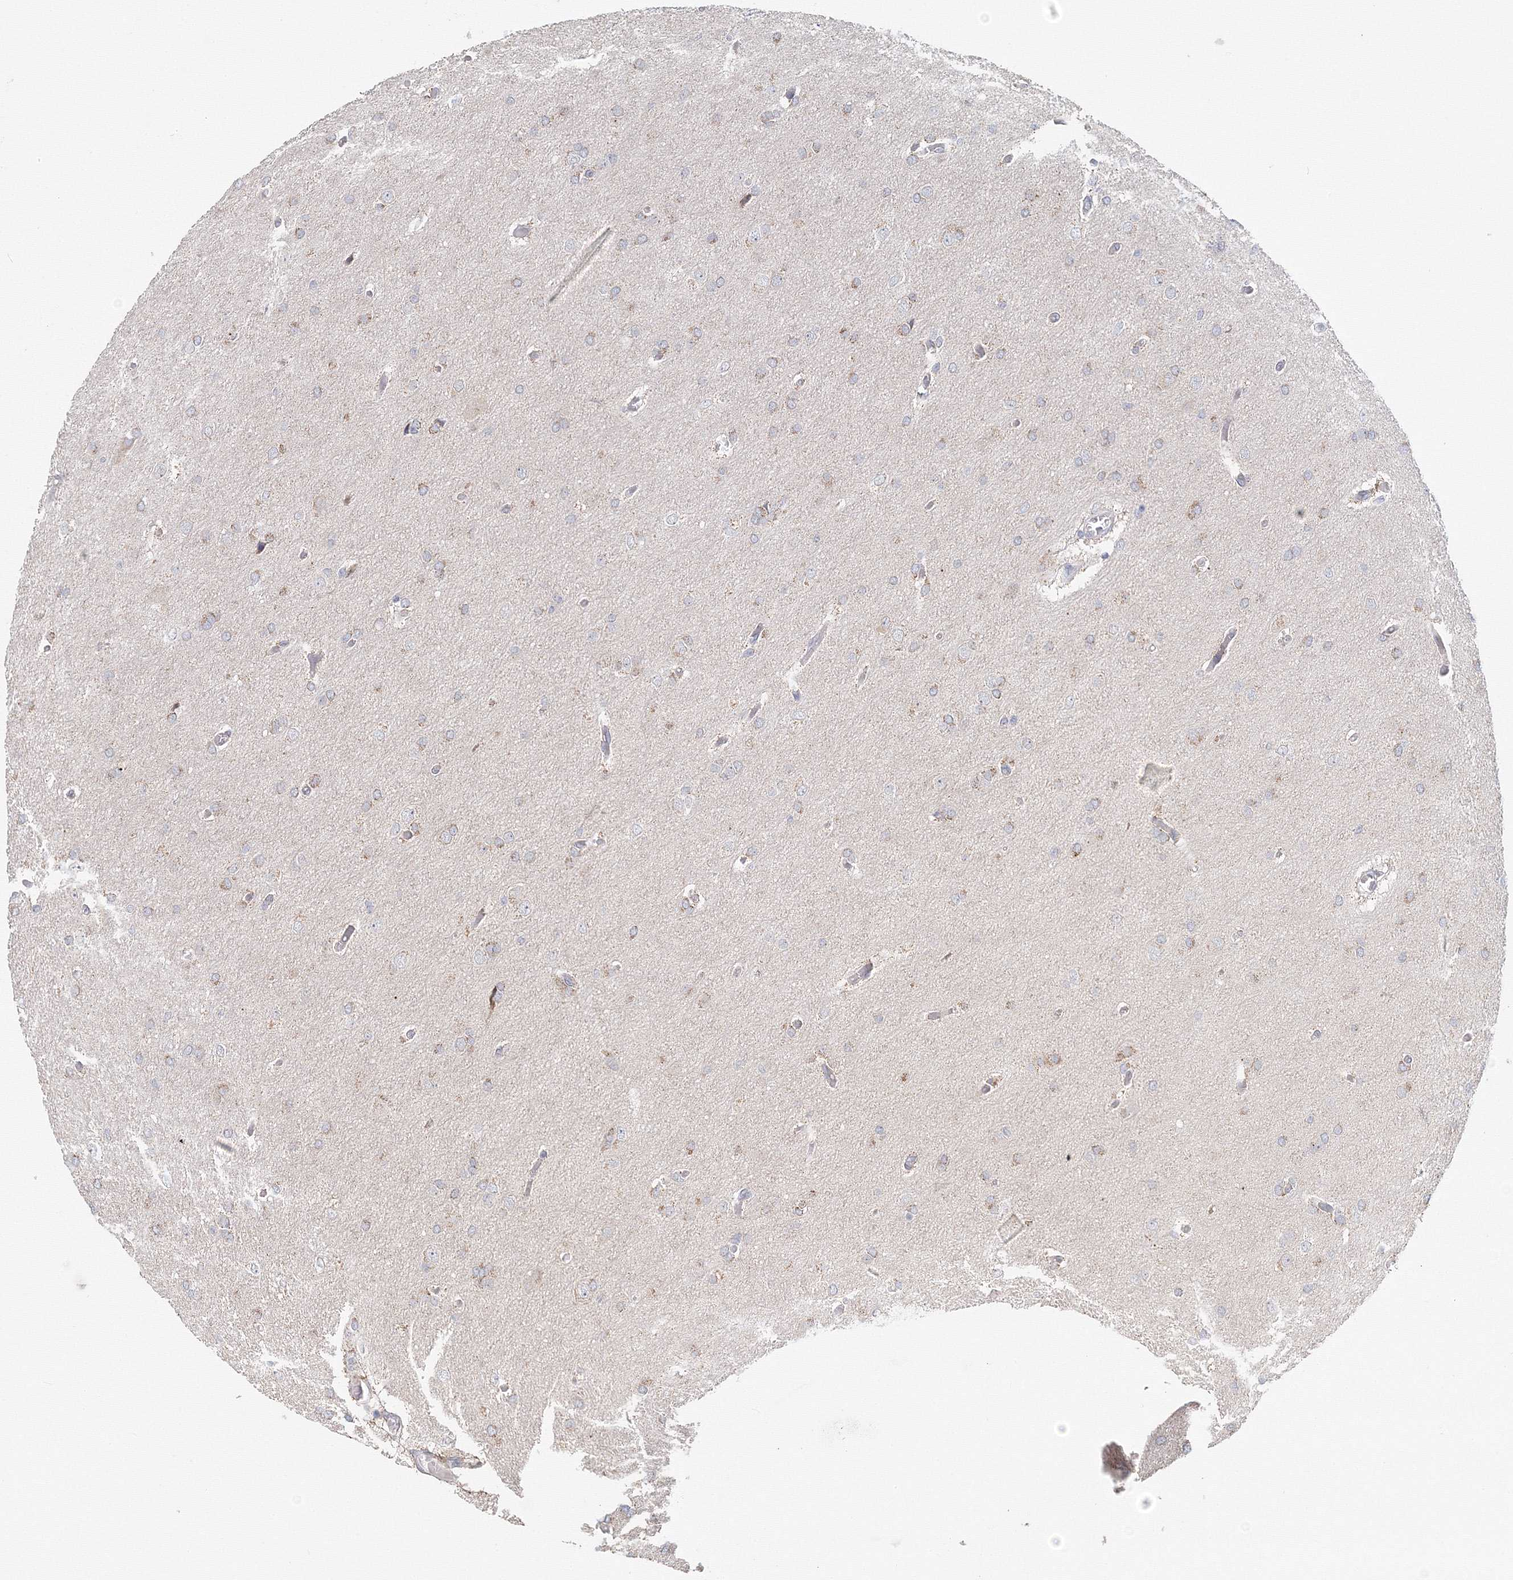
{"staining": {"intensity": "weak", "quantity": "<25%", "location": "cytoplasmic/membranous"}, "tissue": "glioma", "cell_type": "Tumor cells", "image_type": "cancer", "snomed": [{"axis": "morphology", "description": "Glioma, malignant, High grade"}, {"axis": "topography", "description": "Cerebral cortex"}], "caption": "IHC image of human glioma stained for a protein (brown), which reveals no expression in tumor cells.", "gene": "DHRS12", "patient": {"sex": "female", "age": 36}}